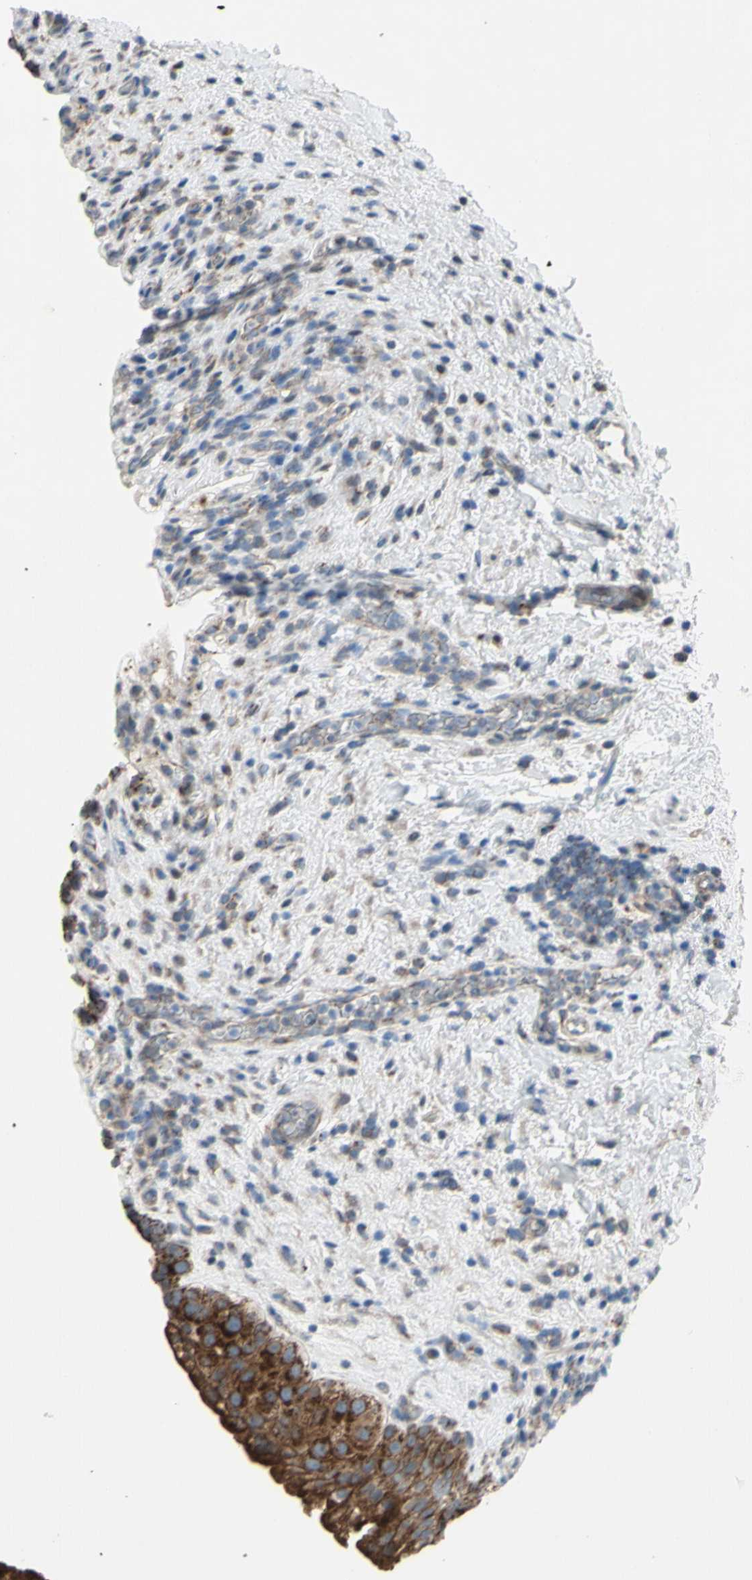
{"staining": {"intensity": "strong", "quantity": ">75%", "location": "cytoplasmic/membranous"}, "tissue": "urinary bladder", "cell_type": "Urothelial cells", "image_type": "normal", "snomed": [{"axis": "morphology", "description": "Normal tissue, NOS"}, {"axis": "topography", "description": "Urinary bladder"}], "caption": "This photomicrograph reveals benign urinary bladder stained with IHC to label a protein in brown. The cytoplasmic/membranous of urothelial cells show strong positivity for the protein. Nuclei are counter-stained blue.", "gene": "GRAMD2B", "patient": {"sex": "female", "age": 64}}